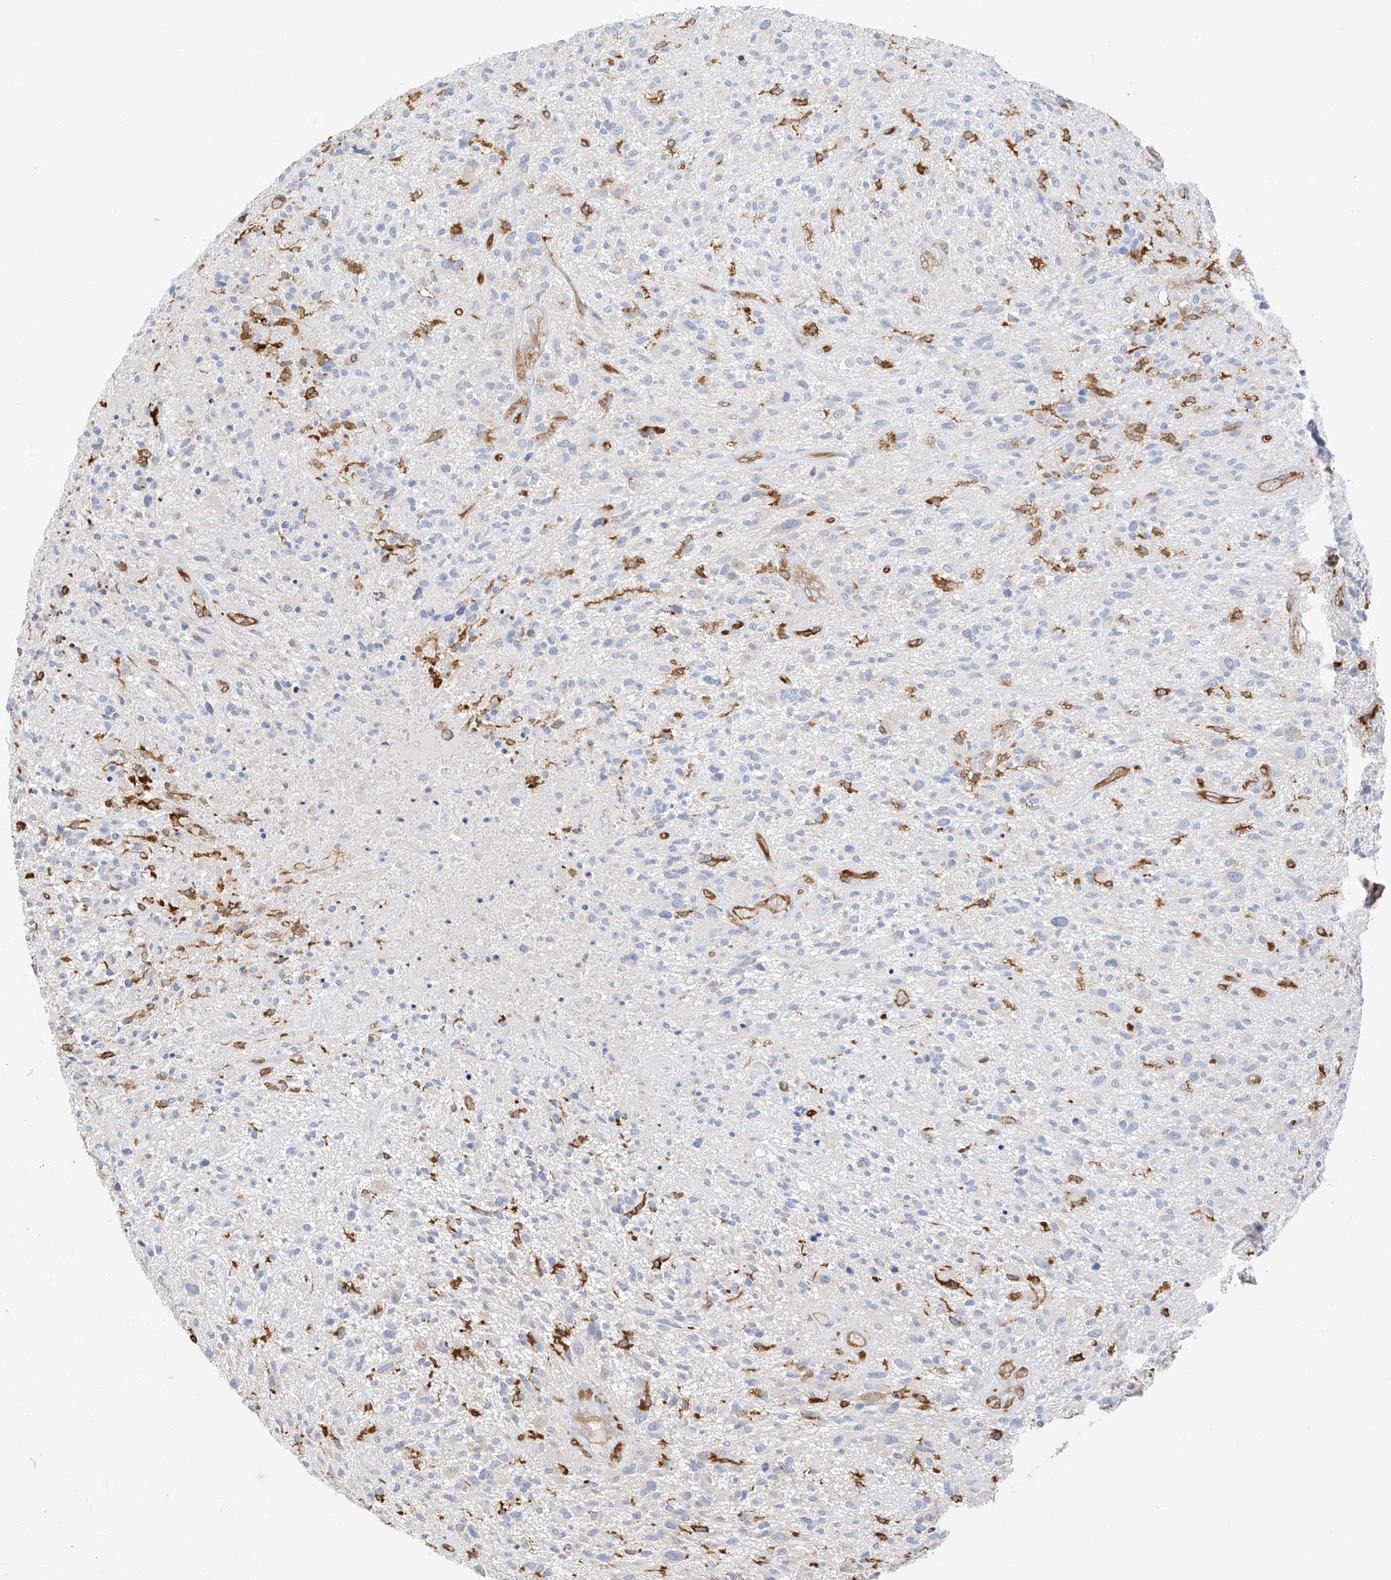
{"staining": {"intensity": "negative", "quantity": "none", "location": "none"}, "tissue": "glioma", "cell_type": "Tumor cells", "image_type": "cancer", "snomed": [{"axis": "morphology", "description": "Glioma, malignant, High grade"}, {"axis": "topography", "description": "Brain"}], "caption": "IHC histopathology image of malignant glioma (high-grade) stained for a protein (brown), which displays no positivity in tumor cells.", "gene": "ARHGAP25", "patient": {"sex": "male", "age": 47}}